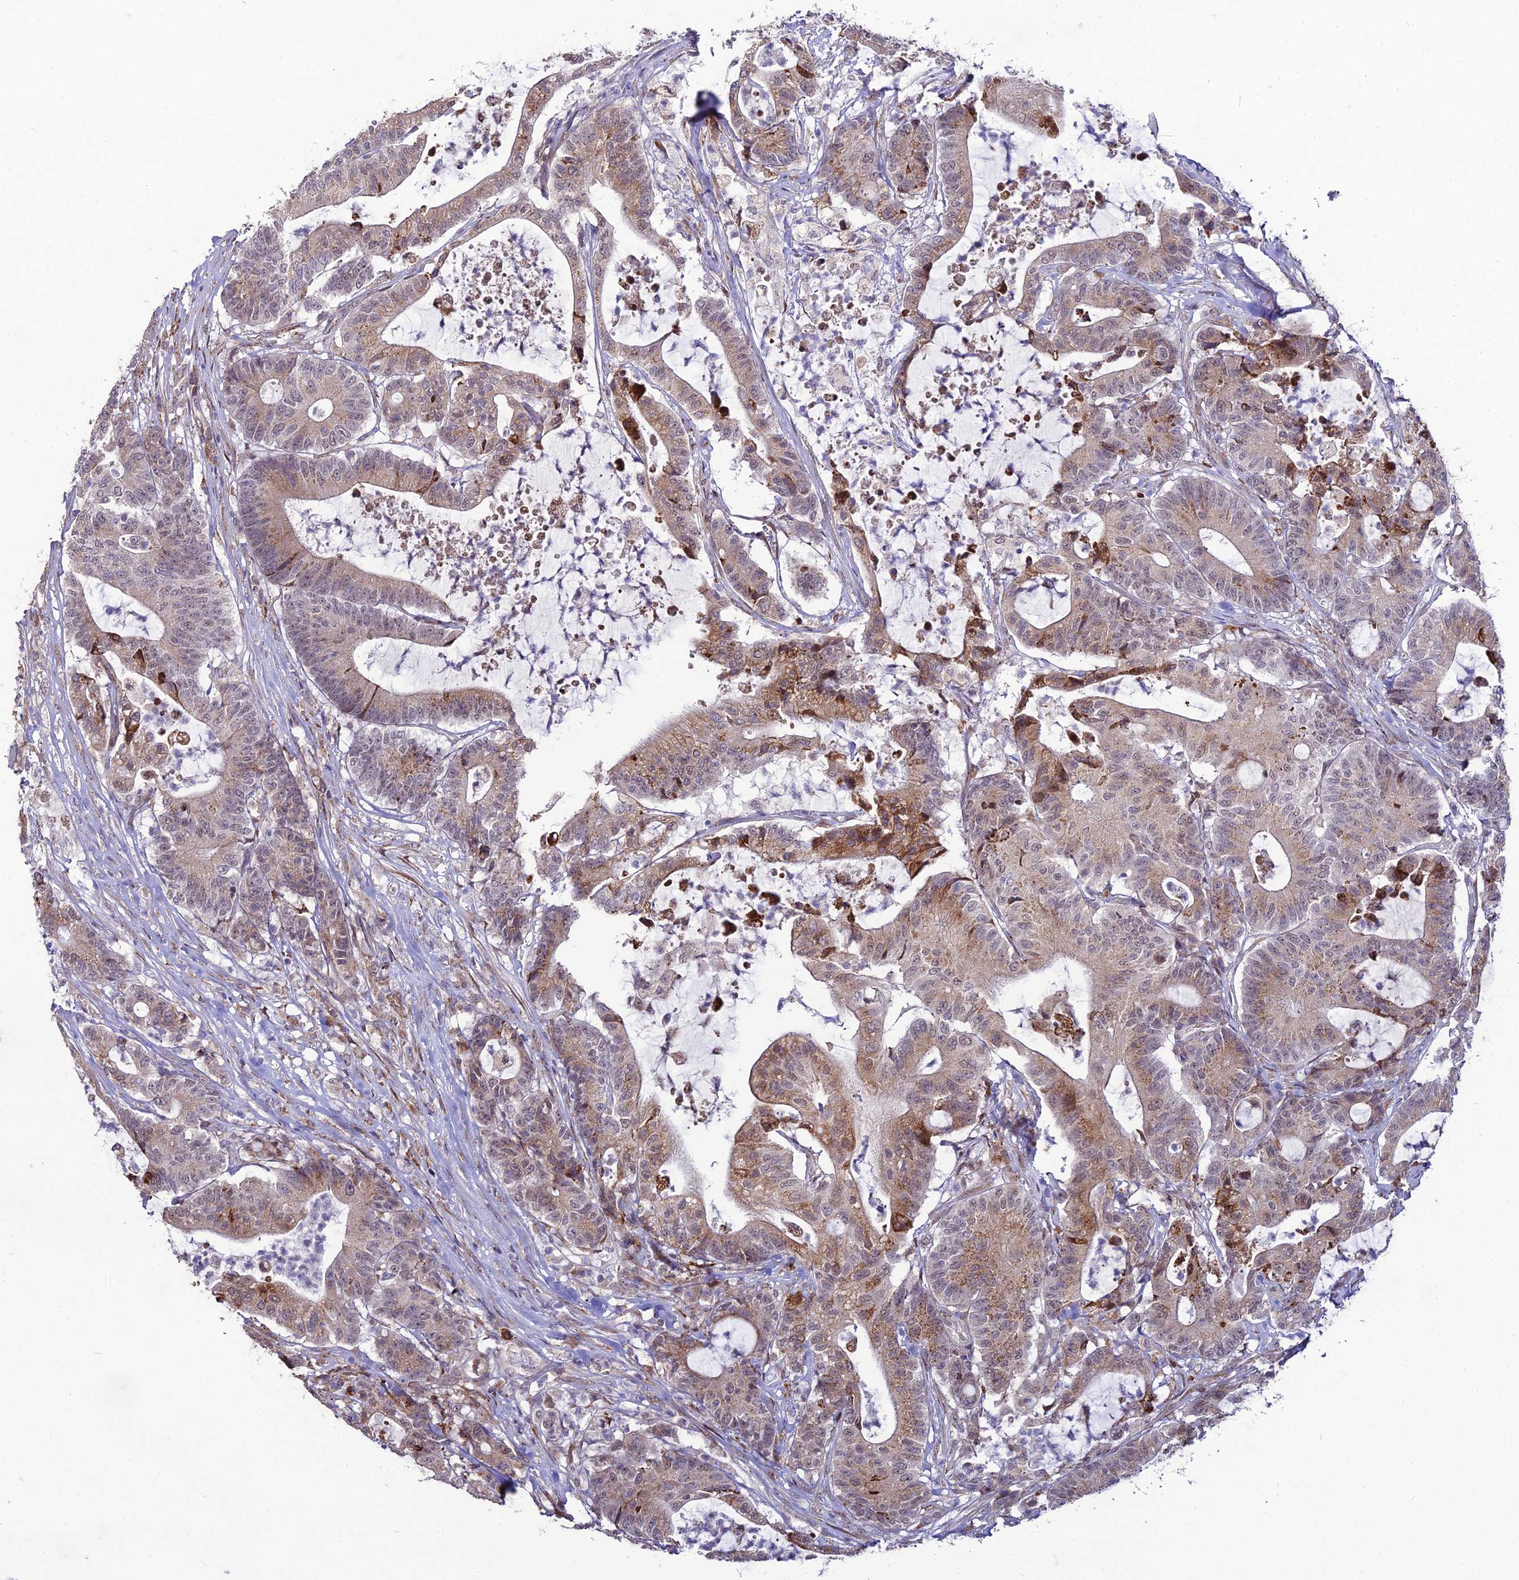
{"staining": {"intensity": "moderate", "quantity": ">75%", "location": "cytoplasmic/membranous"}, "tissue": "colorectal cancer", "cell_type": "Tumor cells", "image_type": "cancer", "snomed": [{"axis": "morphology", "description": "Adenocarcinoma, NOS"}, {"axis": "topography", "description": "Colon"}], "caption": "Protein expression analysis of colorectal cancer demonstrates moderate cytoplasmic/membranous expression in approximately >75% of tumor cells. The staining is performed using DAB (3,3'-diaminobenzidine) brown chromogen to label protein expression. The nuclei are counter-stained blue using hematoxylin.", "gene": "TROAP", "patient": {"sex": "female", "age": 84}}